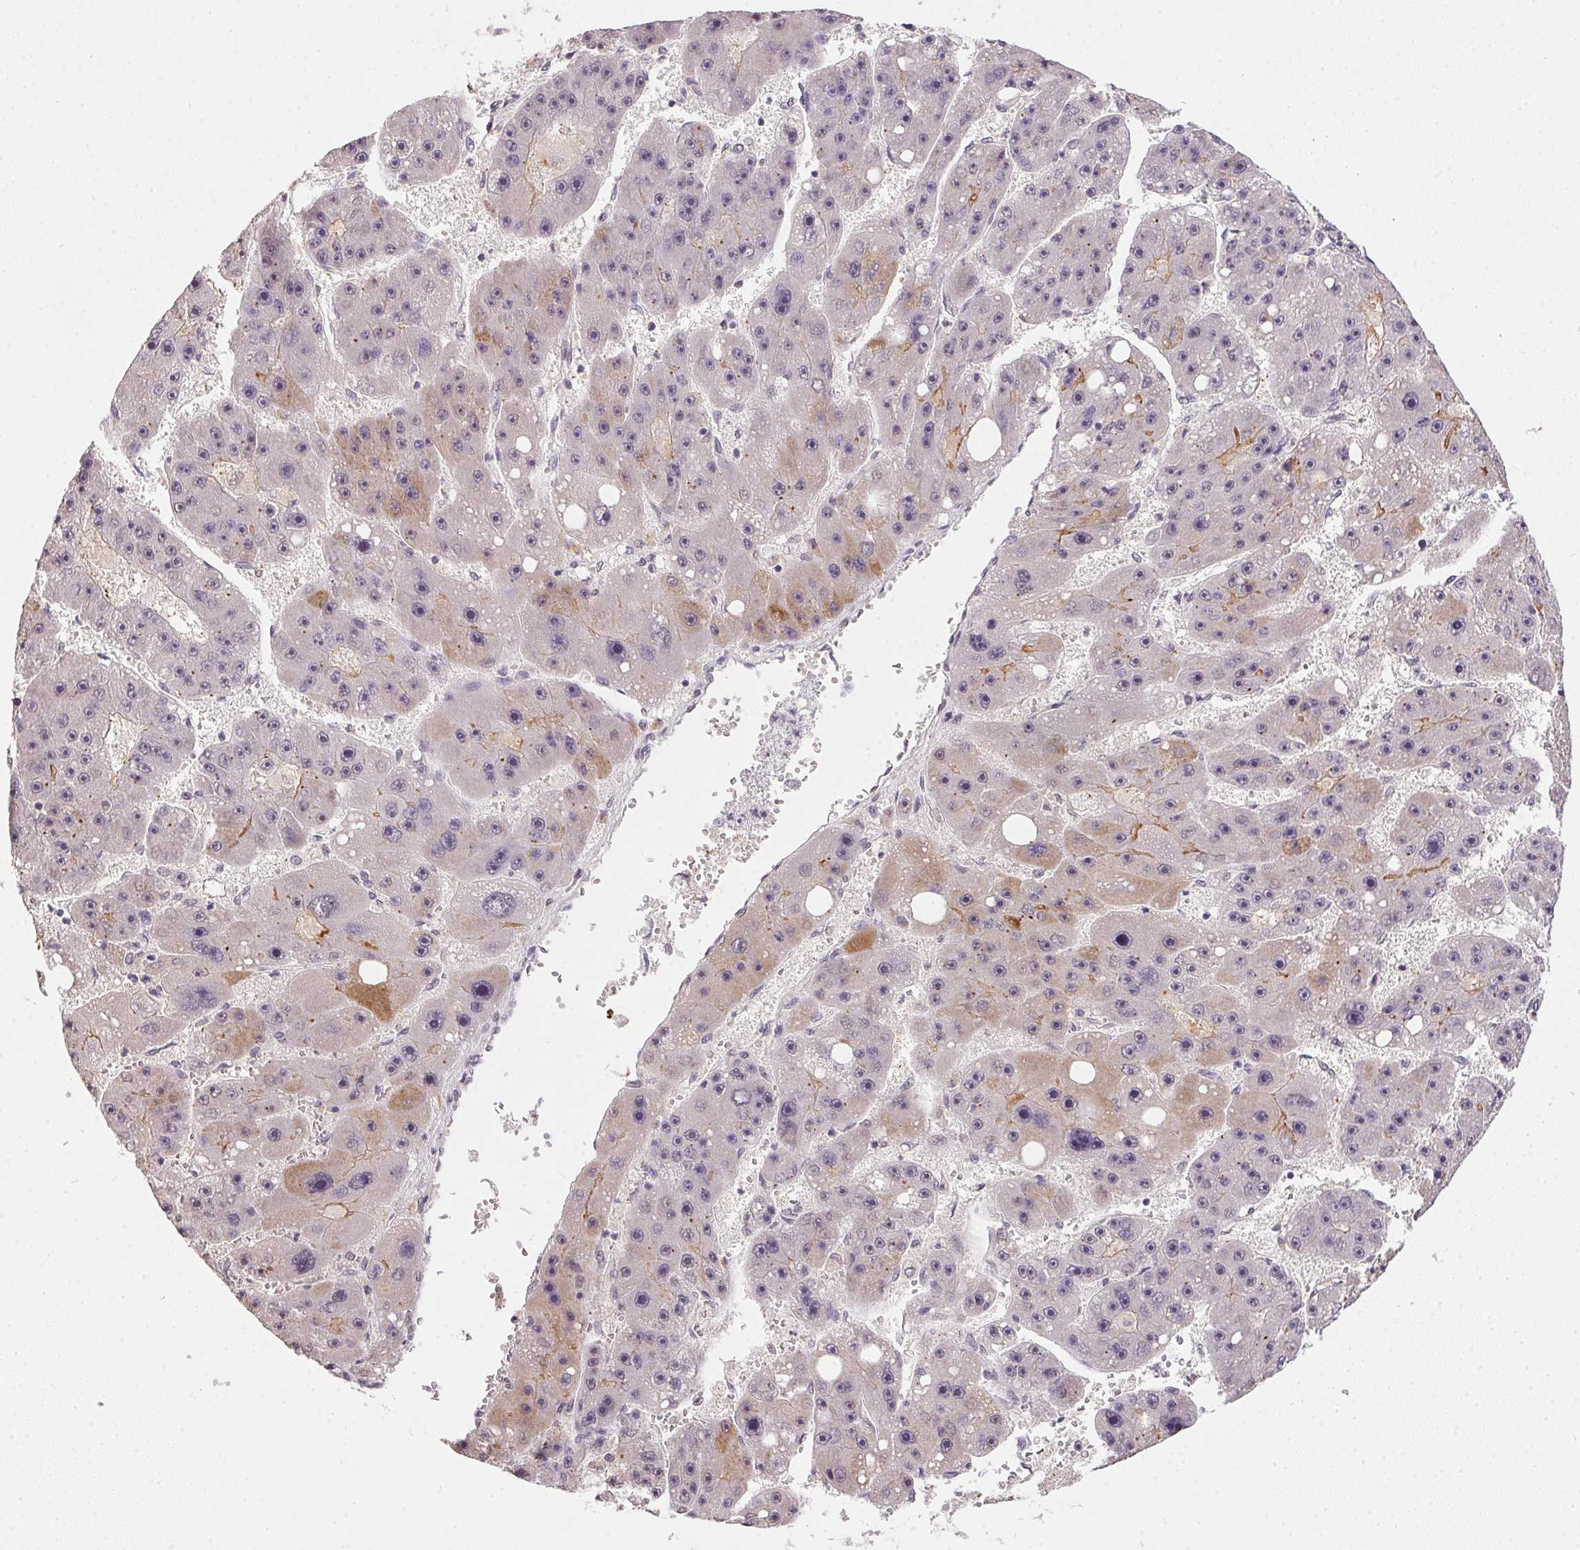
{"staining": {"intensity": "moderate", "quantity": "<25%", "location": "cytoplasmic/membranous"}, "tissue": "liver cancer", "cell_type": "Tumor cells", "image_type": "cancer", "snomed": [{"axis": "morphology", "description": "Carcinoma, Hepatocellular, NOS"}, {"axis": "topography", "description": "Liver"}], "caption": "Immunohistochemical staining of liver cancer shows low levels of moderate cytoplasmic/membranous protein positivity in approximately <25% of tumor cells.", "gene": "PPP4R4", "patient": {"sex": "female", "age": 61}}